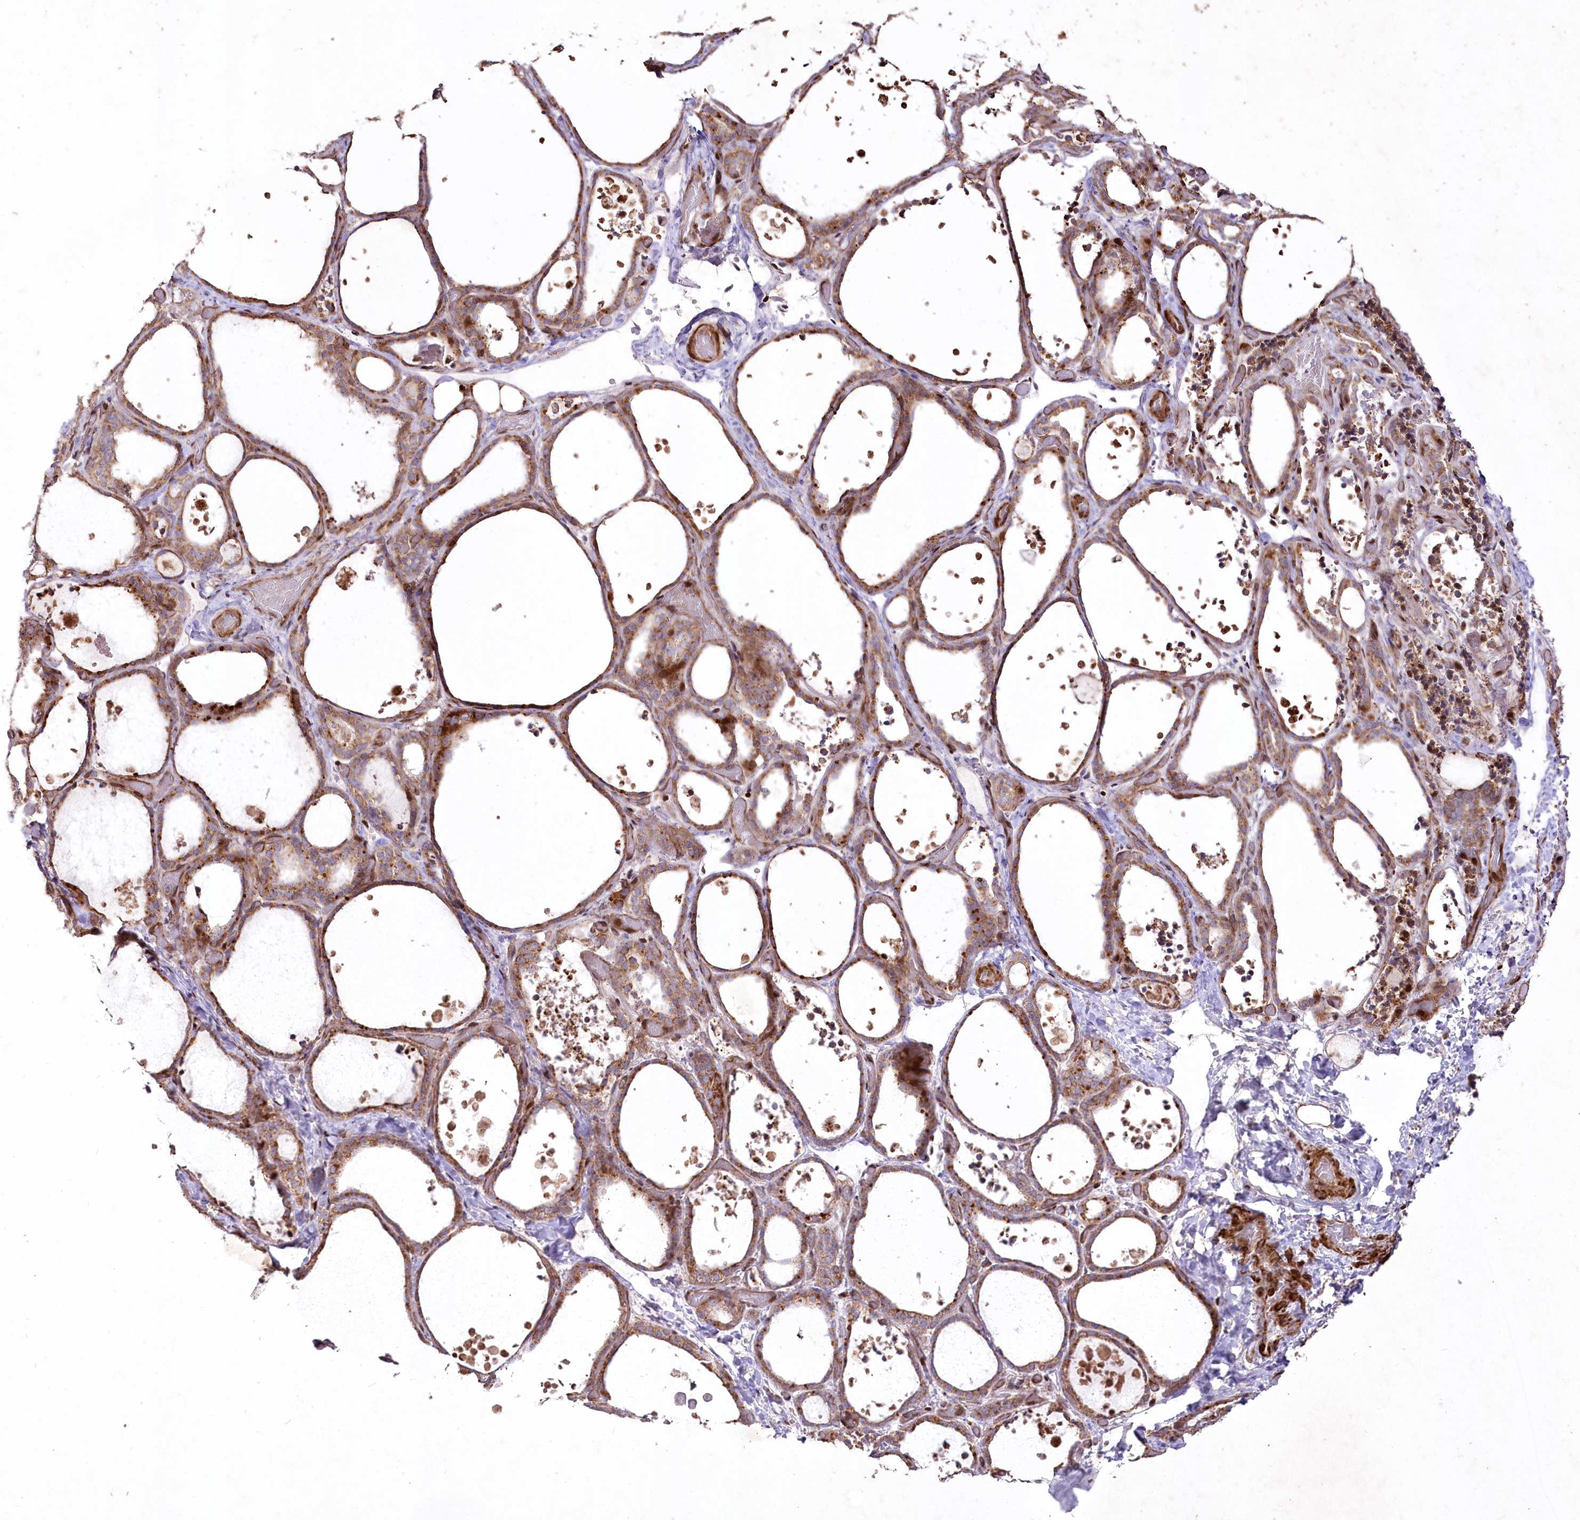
{"staining": {"intensity": "moderate", "quantity": ">75%", "location": "cytoplasmic/membranous,nuclear"}, "tissue": "thyroid gland", "cell_type": "Glandular cells", "image_type": "normal", "snomed": [{"axis": "morphology", "description": "Normal tissue, NOS"}, {"axis": "topography", "description": "Thyroid gland"}], "caption": "Brown immunohistochemical staining in normal thyroid gland reveals moderate cytoplasmic/membranous,nuclear positivity in about >75% of glandular cells. (Stains: DAB in brown, nuclei in blue, Microscopy: brightfield microscopy at high magnification).", "gene": "PSTK", "patient": {"sex": "female", "age": 44}}